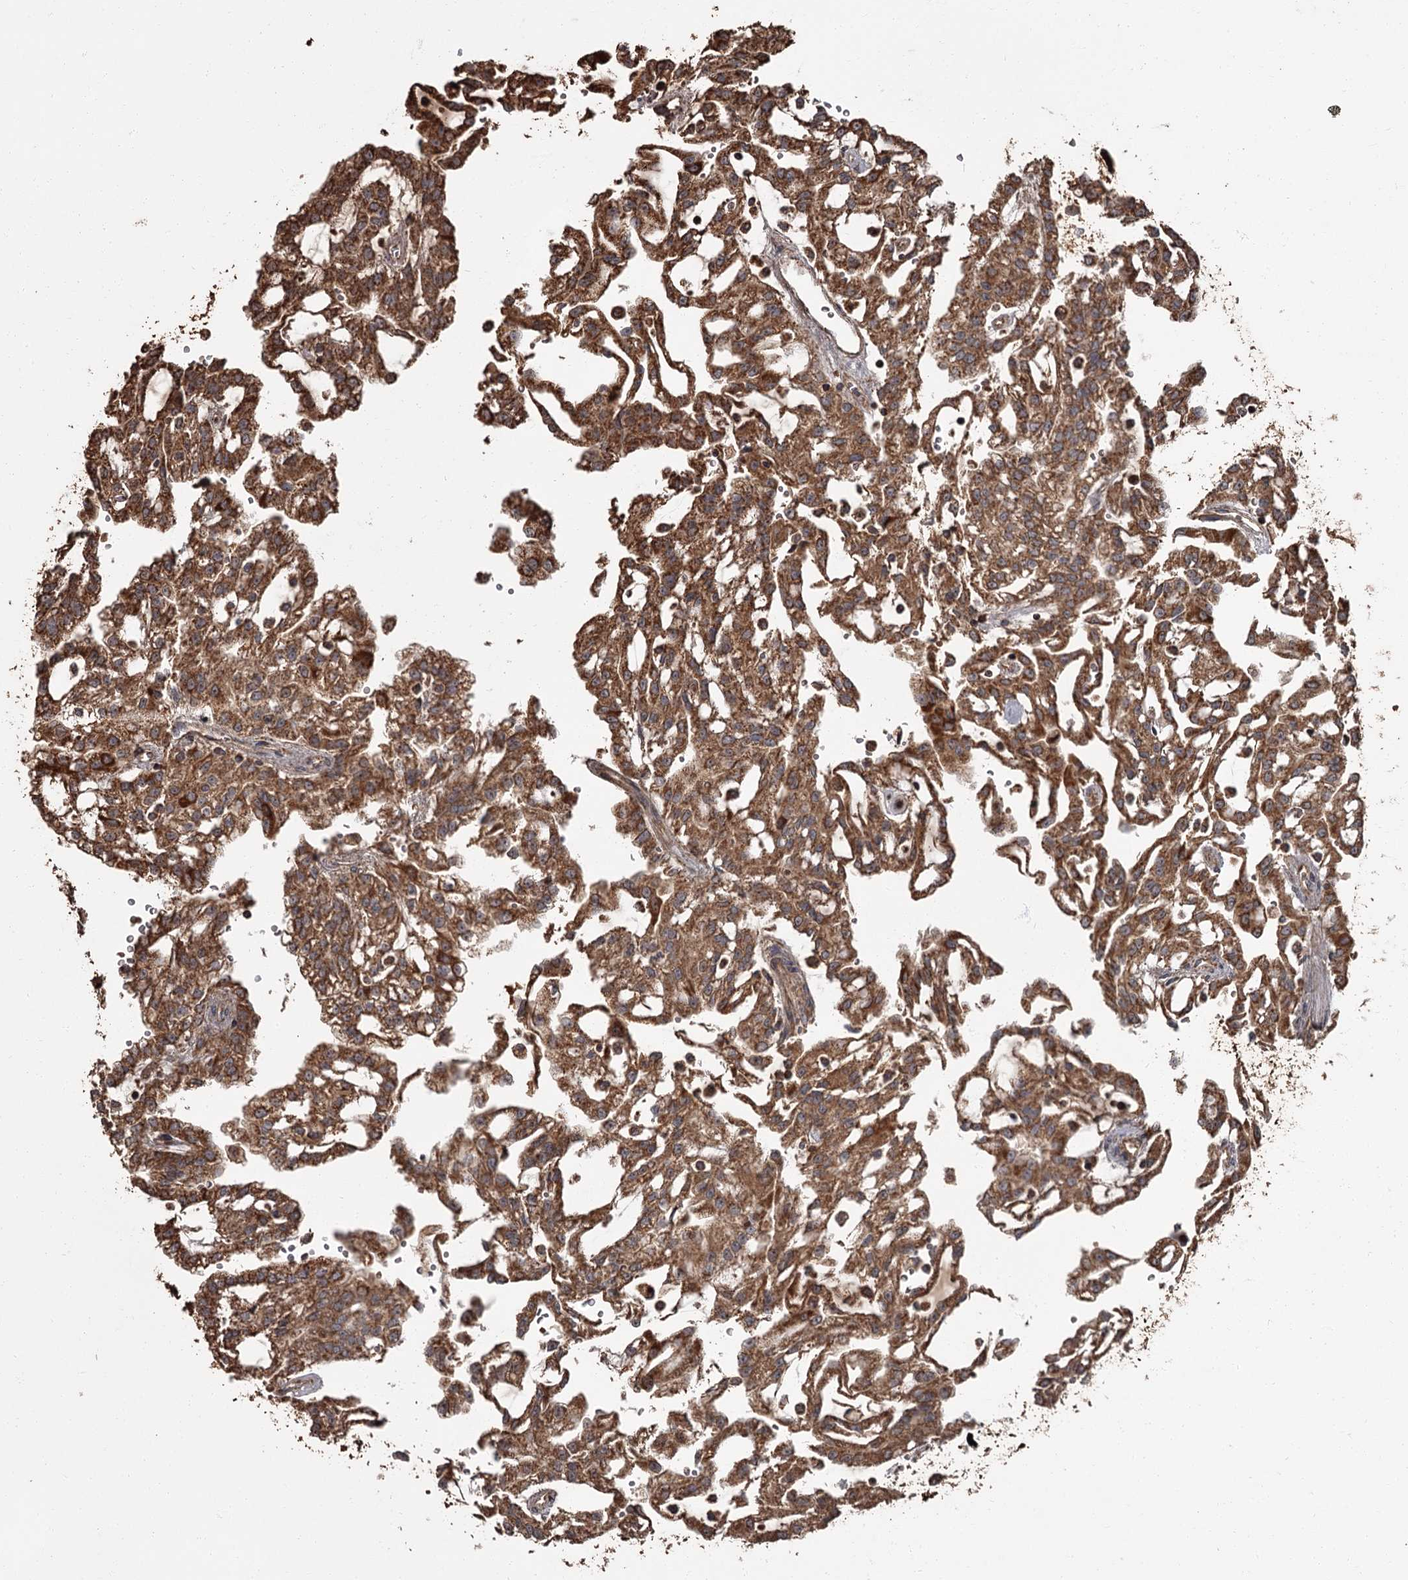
{"staining": {"intensity": "strong", "quantity": ">75%", "location": "cytoplasmic/membranous"}, "tissue": "renal cancer", "cell_type": "Tumor cells", "image_type": "cancer", "snomed": [{"axis": "morphology", "description": "Adenocarcinoma, NOS"}, {"axis": "topography", "description": "Kidney"}], "caption": "The photomicrograph reveals immunohistochemical staining of renal cancer. There is strong cytoplasmic/membranous positivity is identified in approximately >75% of tumor cells.", "gene": "THAP9", "patient": {"sex": "male", "age": 63}}